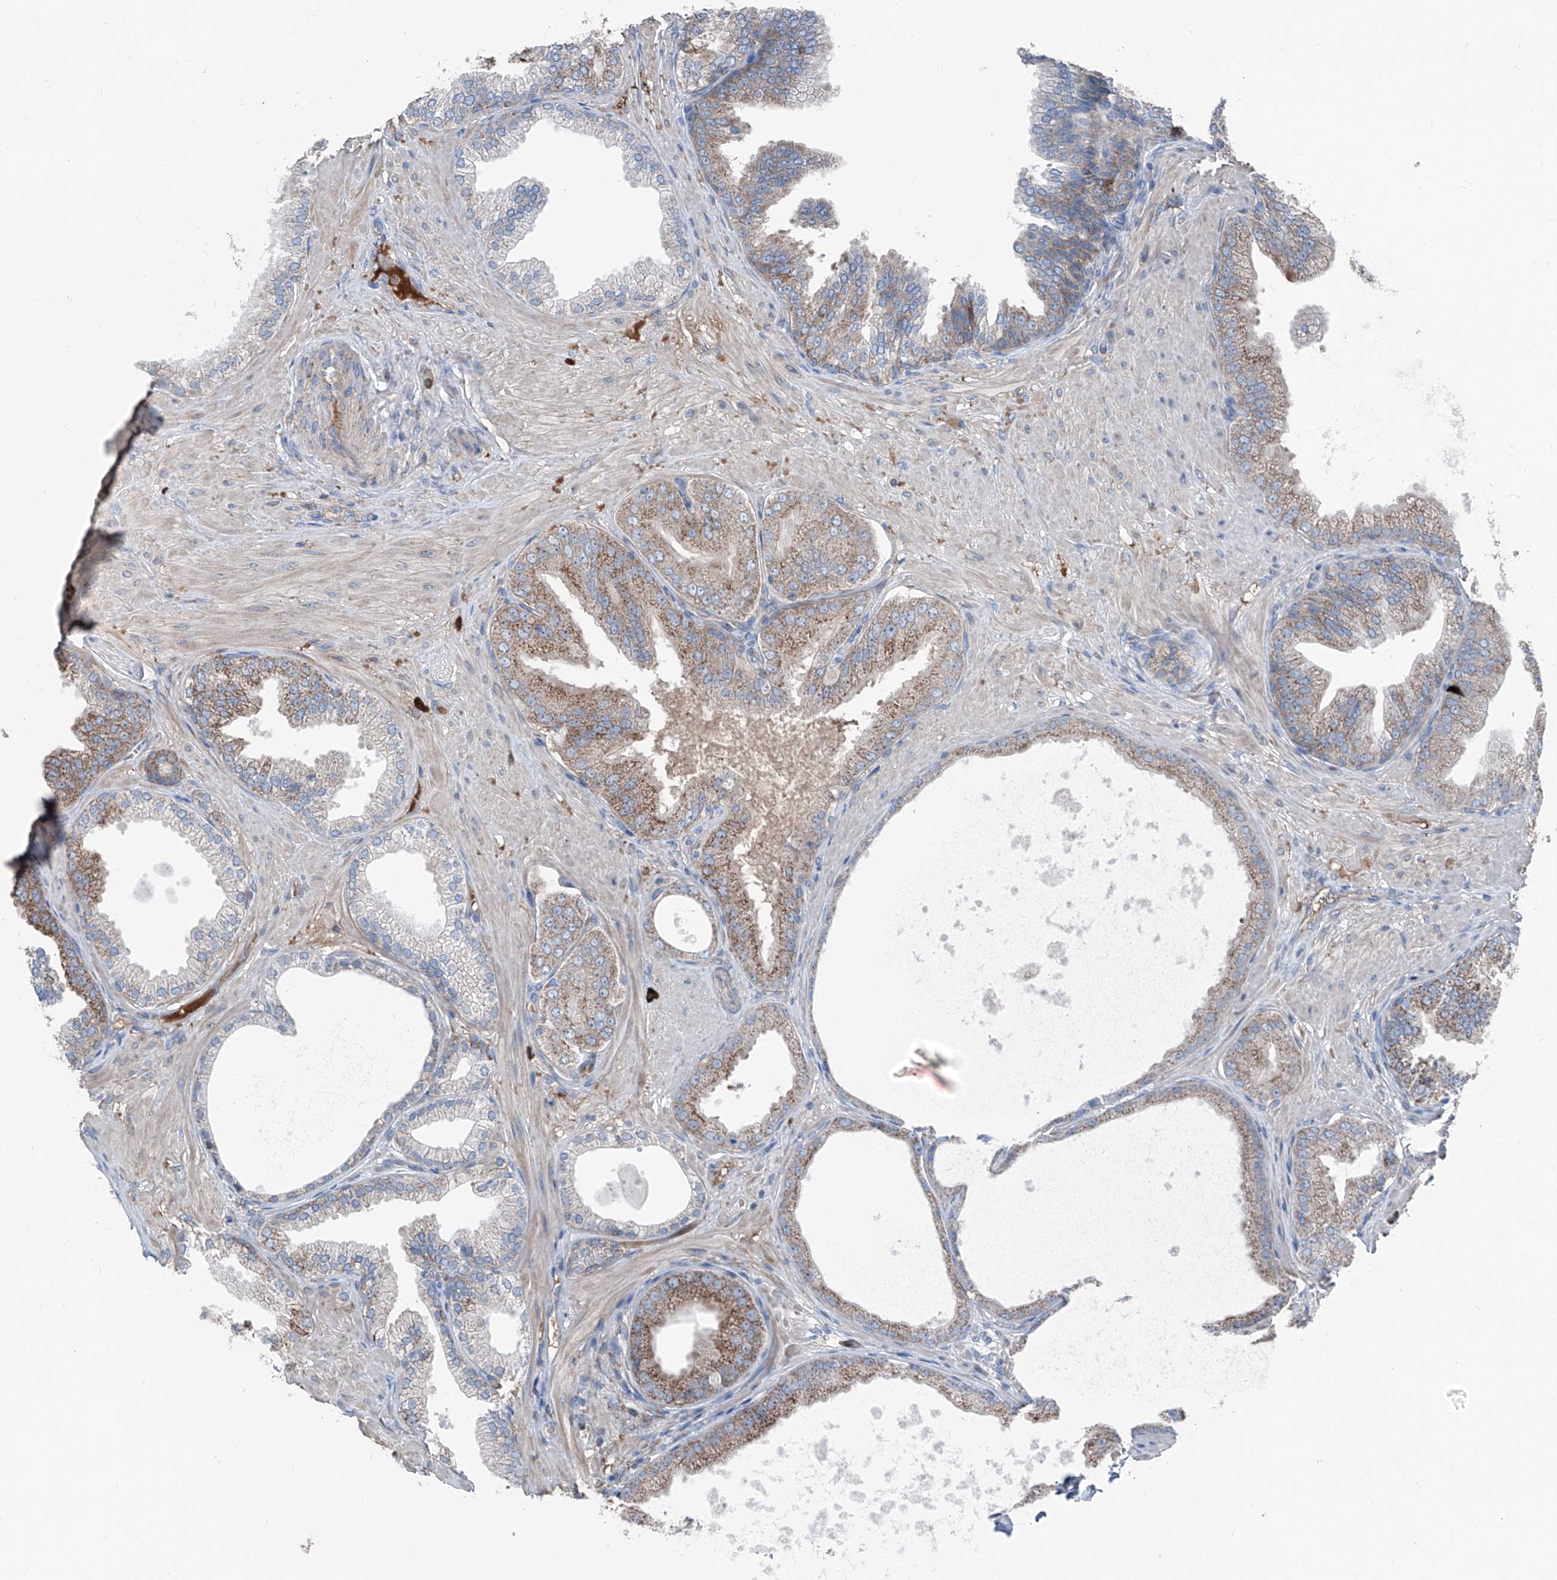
{"staining": {"intensity": "moderate", "quantity": ">75%", "location": "cytoplasmic/membranous"}, "tissue": "prostate cancer", "cell_type": "Tumor cells", "image_type": "cancer", "snomed": [{"axis": "morphology", "description": "Adenocarcinoma, Low grade"}, {"axis": "topography", "description": "Prostate"}], "caption": "This micrograph shows prostate cancer (low-grade adenocarcinoma) stained with immunohistochemistry (IHC) to label a protein in brown. The cytoplasmic/membranous of tumor cells show moderate positivity for the protein. Nuclei are counter-stained blue.", "gene": "GPAT3", "patient": {"sex": "male", "age": 63}}